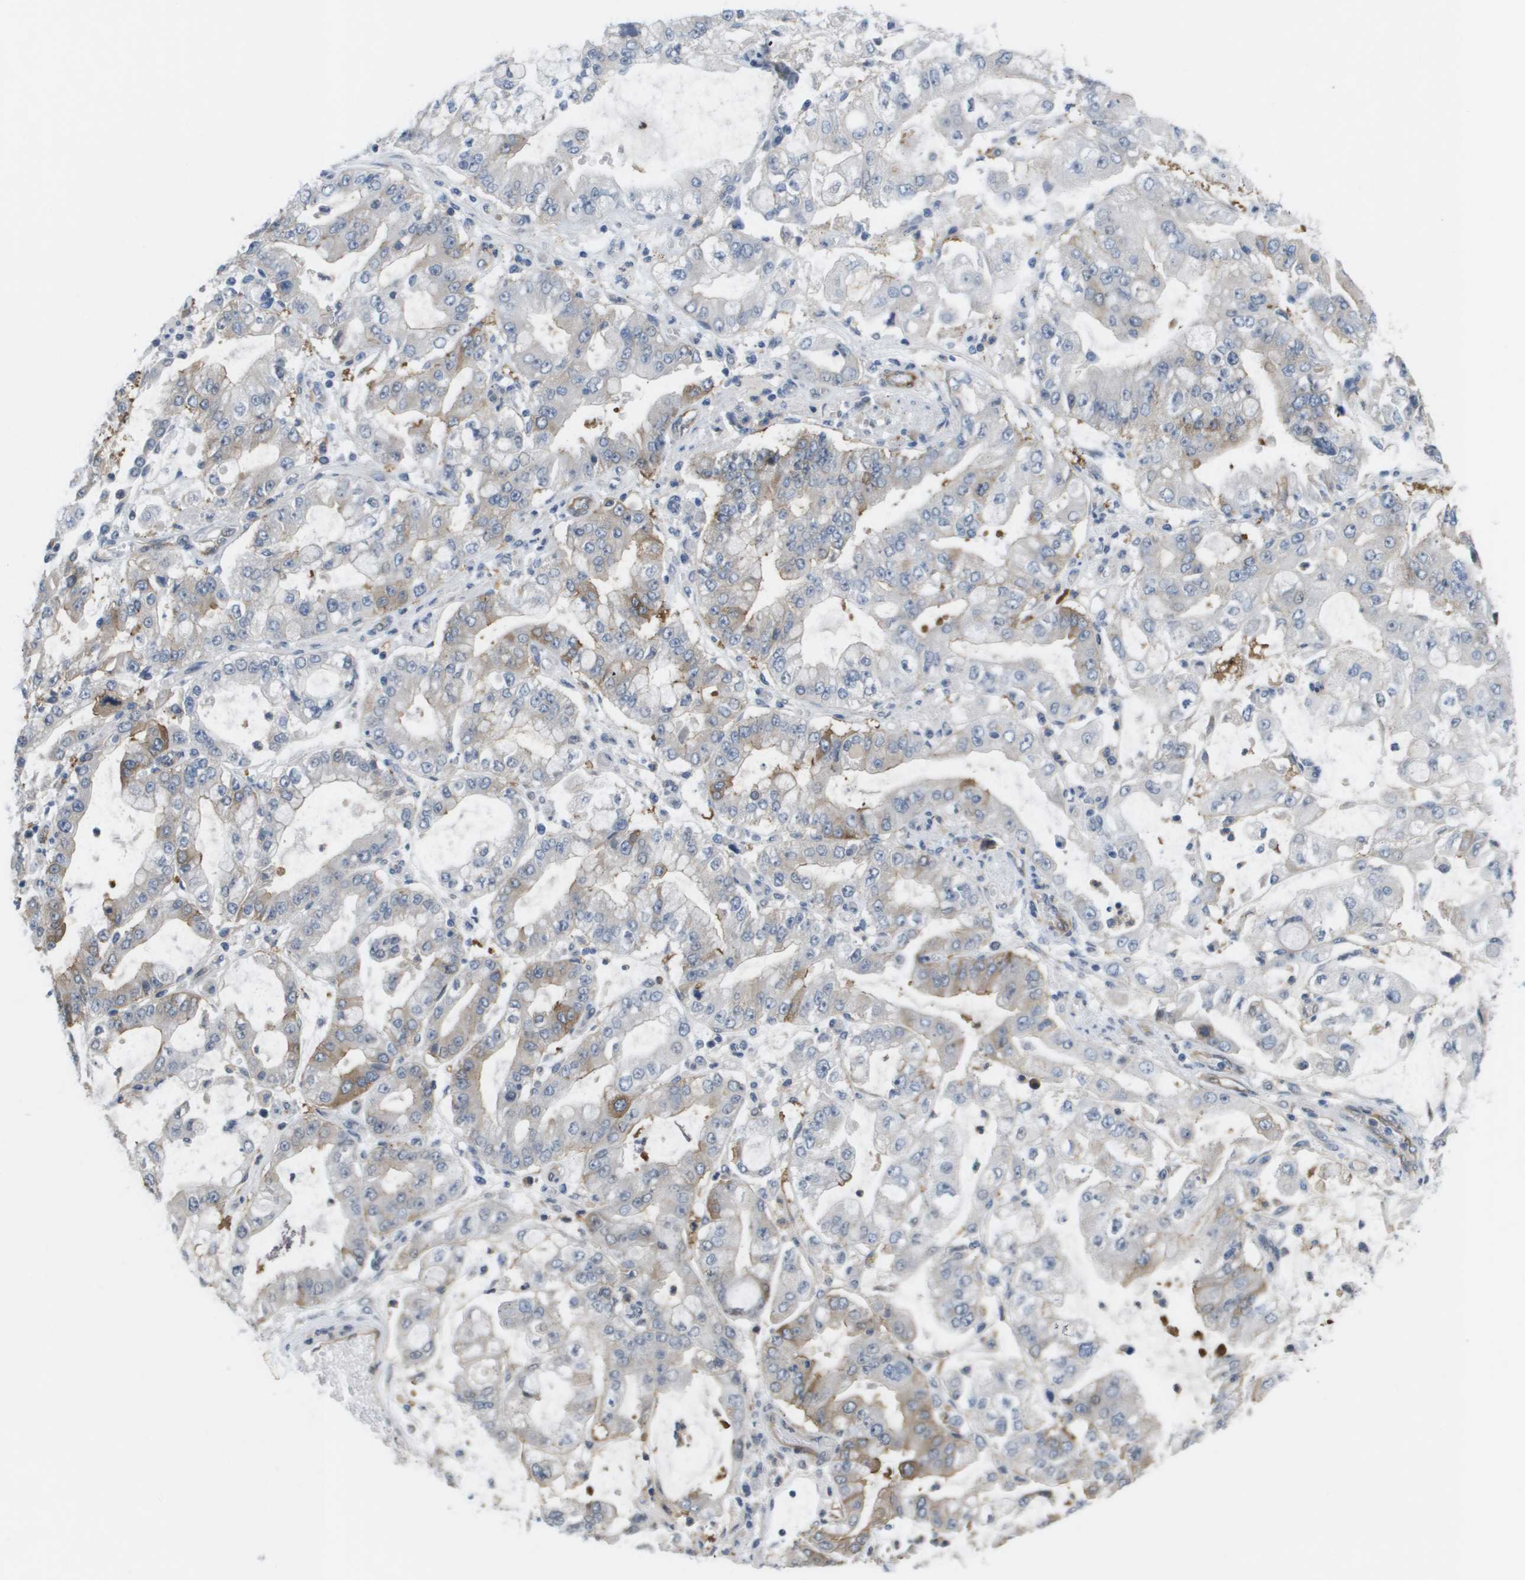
{"staining": {"intensity": "moderate", "quantity": "<25%", "location": "cytoplasmic/membranous"}, "tissue": "stomach cancer", "cell_type": "Tumor cells", "image_type": "cancer", "snomed": [{"axis": "morphology", "description": "Adenocarcinoma, NOS"}, {"axis": "topography", "description": "Stomach"}], "caption": "Immunohistochemistry (IHC) (DAB) staining of stomach cancer displays moderate cytoplasmic/membranous protein positivity in approximately <25% of tumor cells.", "gene": "MARCHF8", "patient": {"sex": "male", "age": 76}}